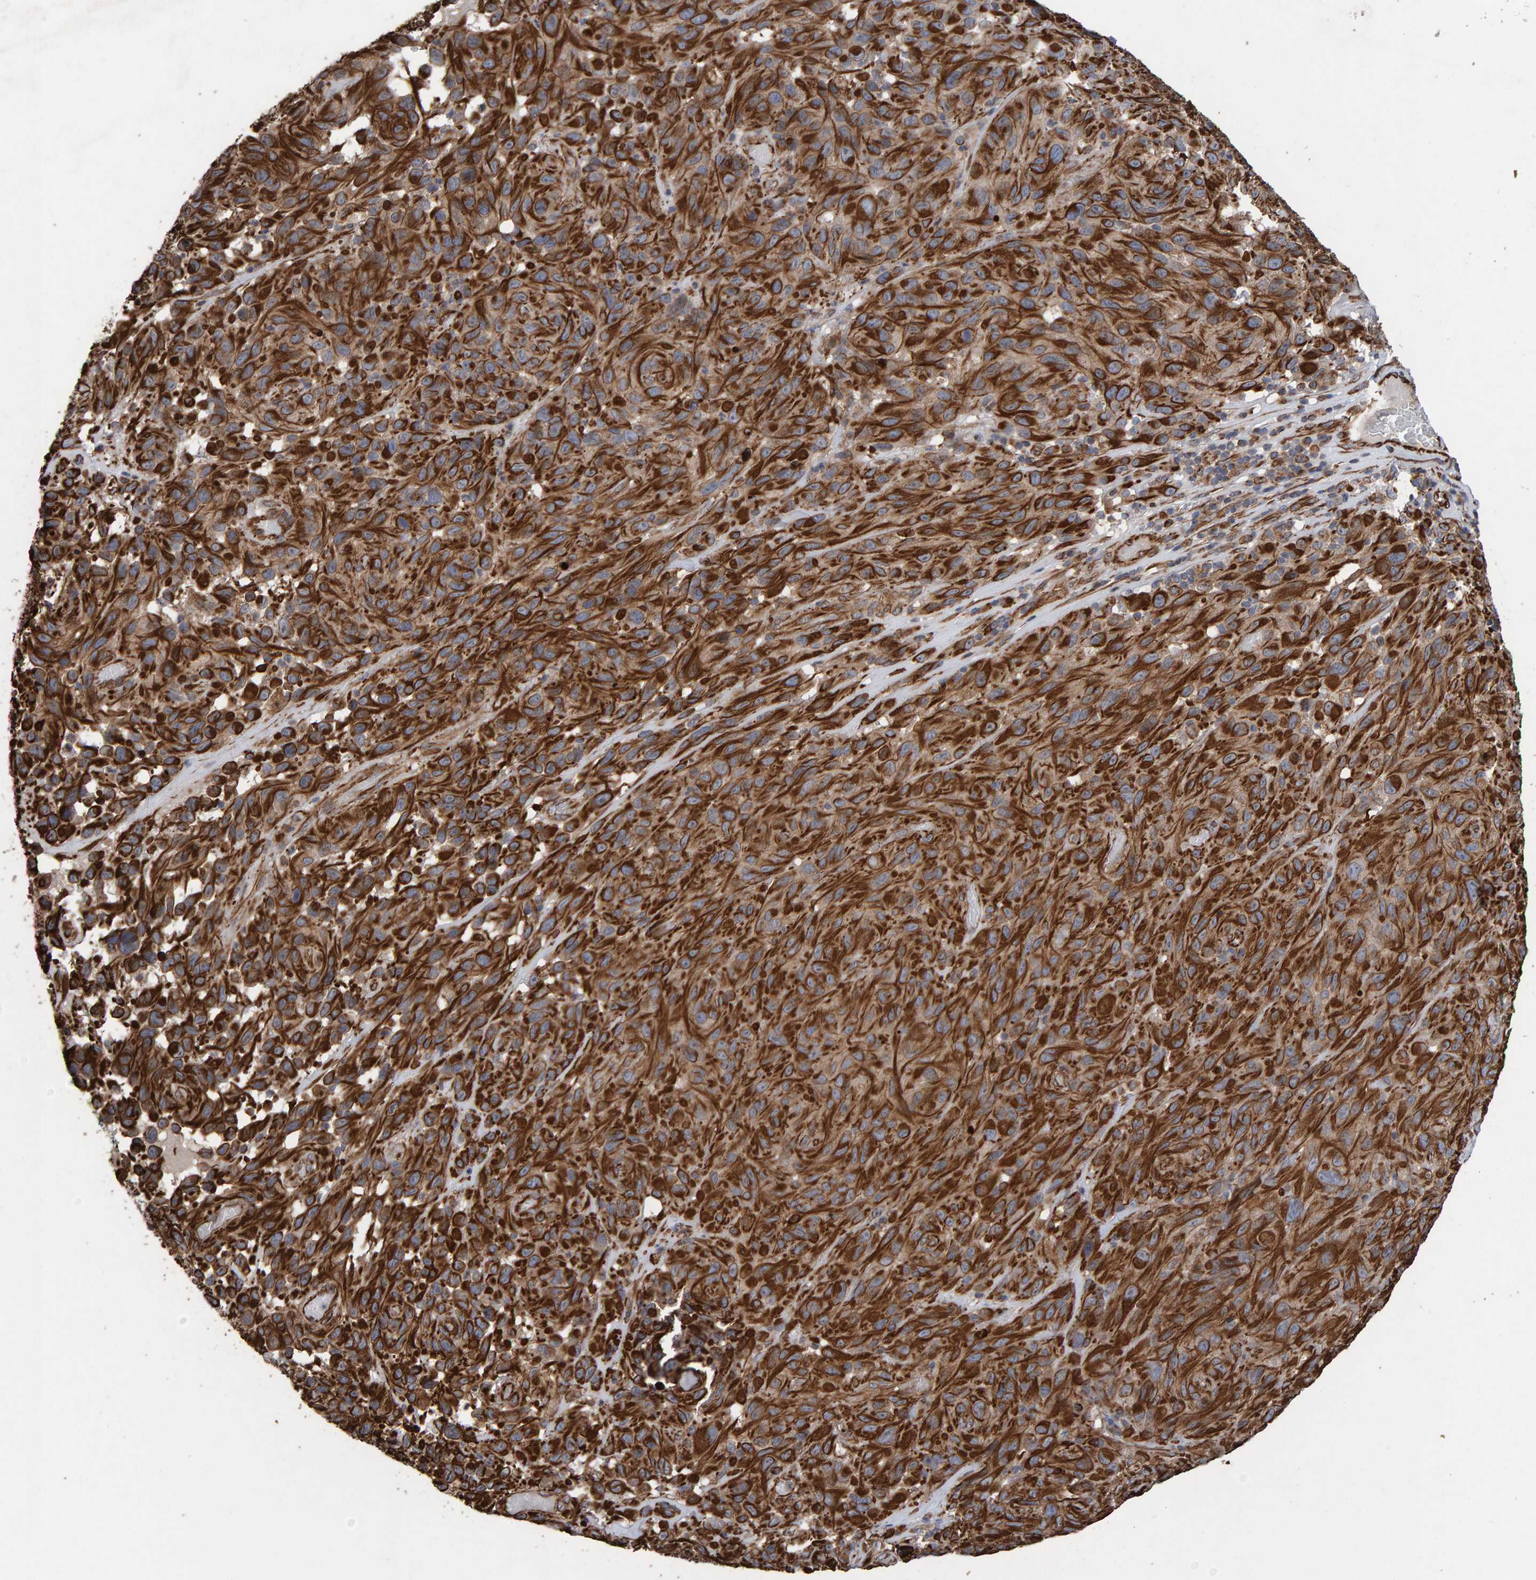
{"staining": {"intensity": "strong", "quantity": ">75%", "location": "cytoplasmic/membranous"}, "tissue": "melanoma", "cell_type": "Tumor cells", "image_type": "cancer", "snomed": [{"axis": "morphology", "description": "Malignant melanoma, NOS"}, {"axis": "topography", "description": "Skin"}], "caption": "Strong cytoplasmic/membranous staining for a protein is present in approximately >75% of tumor cells of malignant melanoma using immunohistochemistry.", "gene": "ZNF347", "patient": {"sex": "male", "age": 66}}